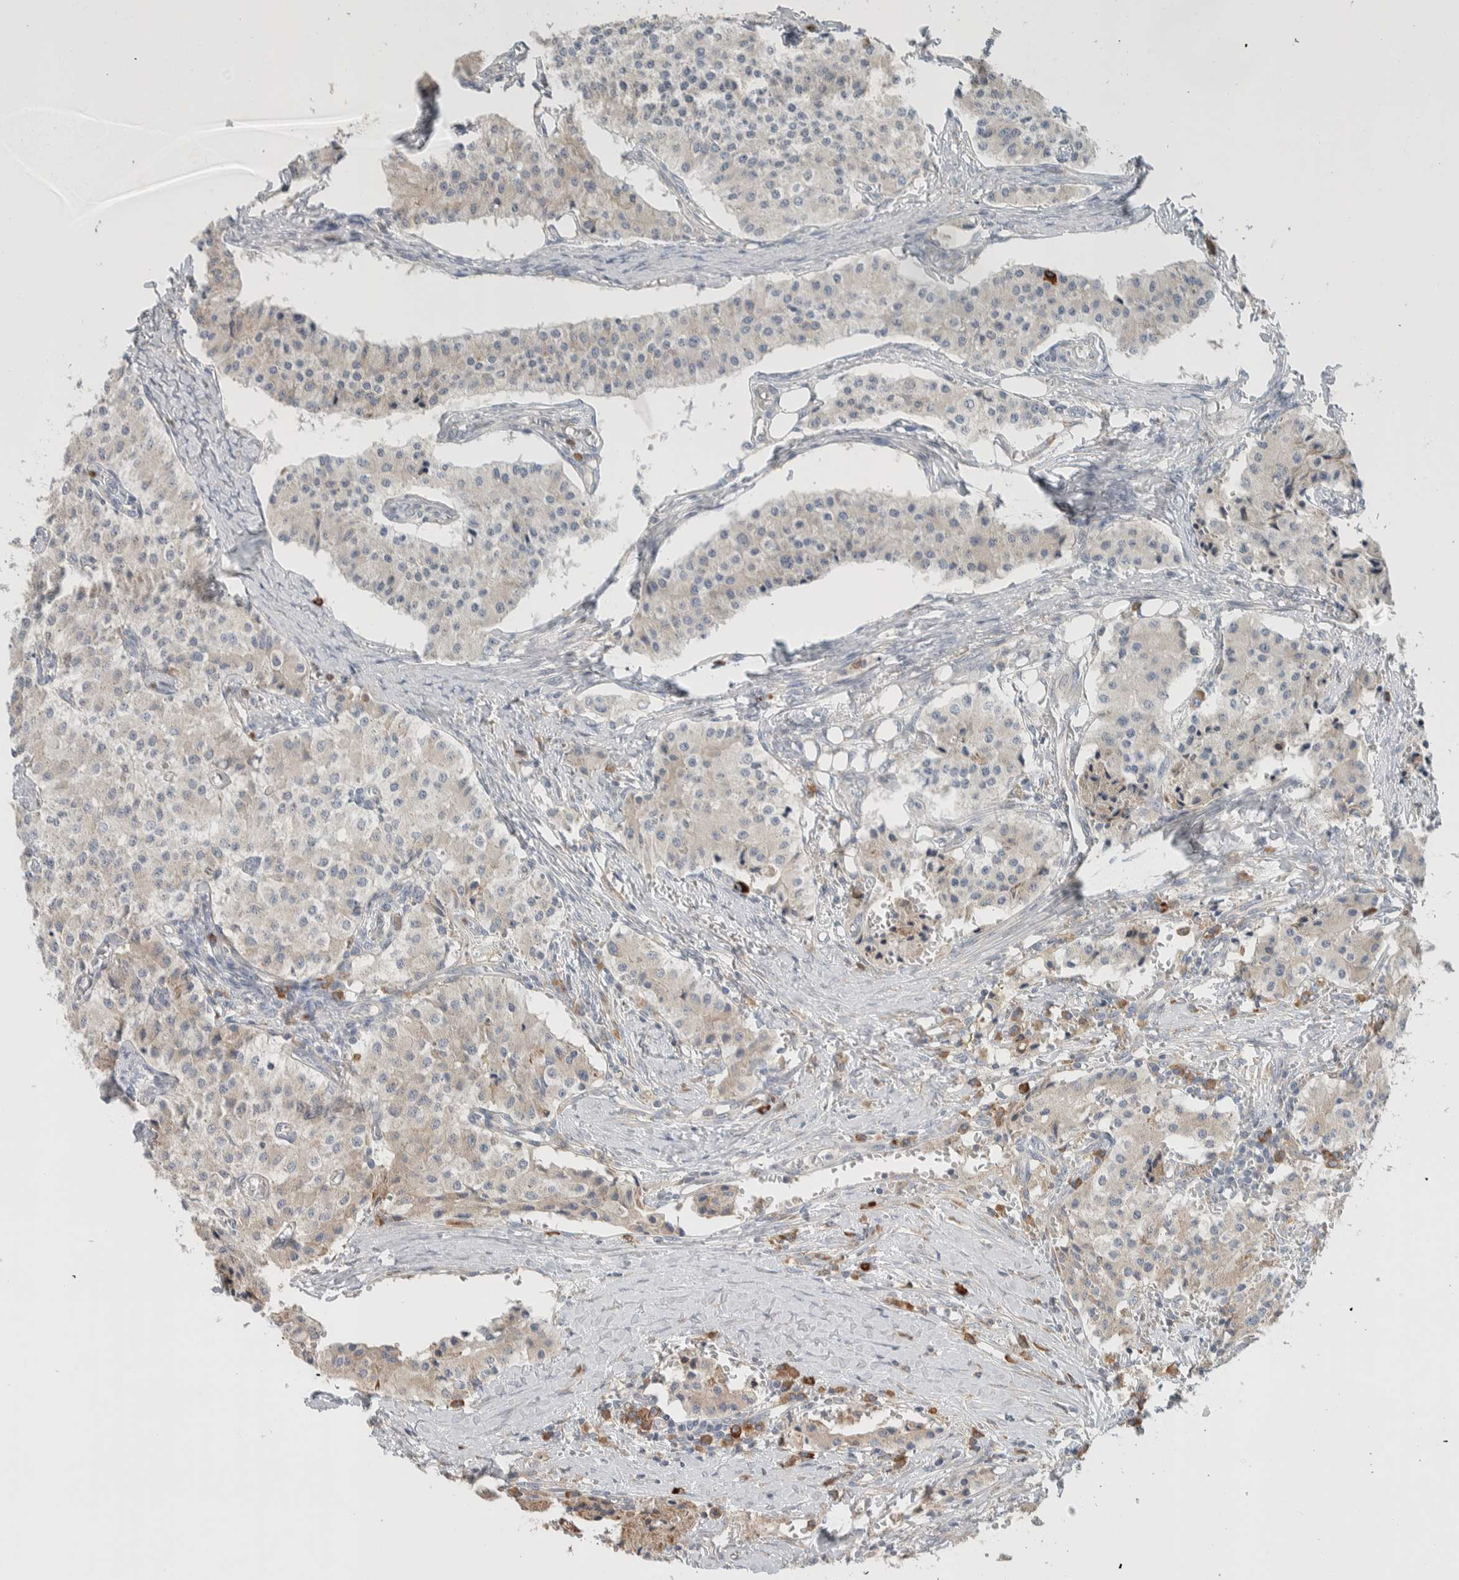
{"staining": {"intensity": "weak", "quantity": "<25%", "location": "cytoplasmic/membranous"}, "tissue": "carcinoid", "cell_type": "Tumor cells", "image_type": "cancer", "snomed": [{"axis": "morphology", "description": "Carcinoid, malignant, NOS"}, {"axis": "topography", "description": "Colon"}], "caption": "Image shows no protein staining in tumor cells of malignant carcinoid tissue.", "gene": "ADCY8", "patient": {"sex": "female", "age": 52}}